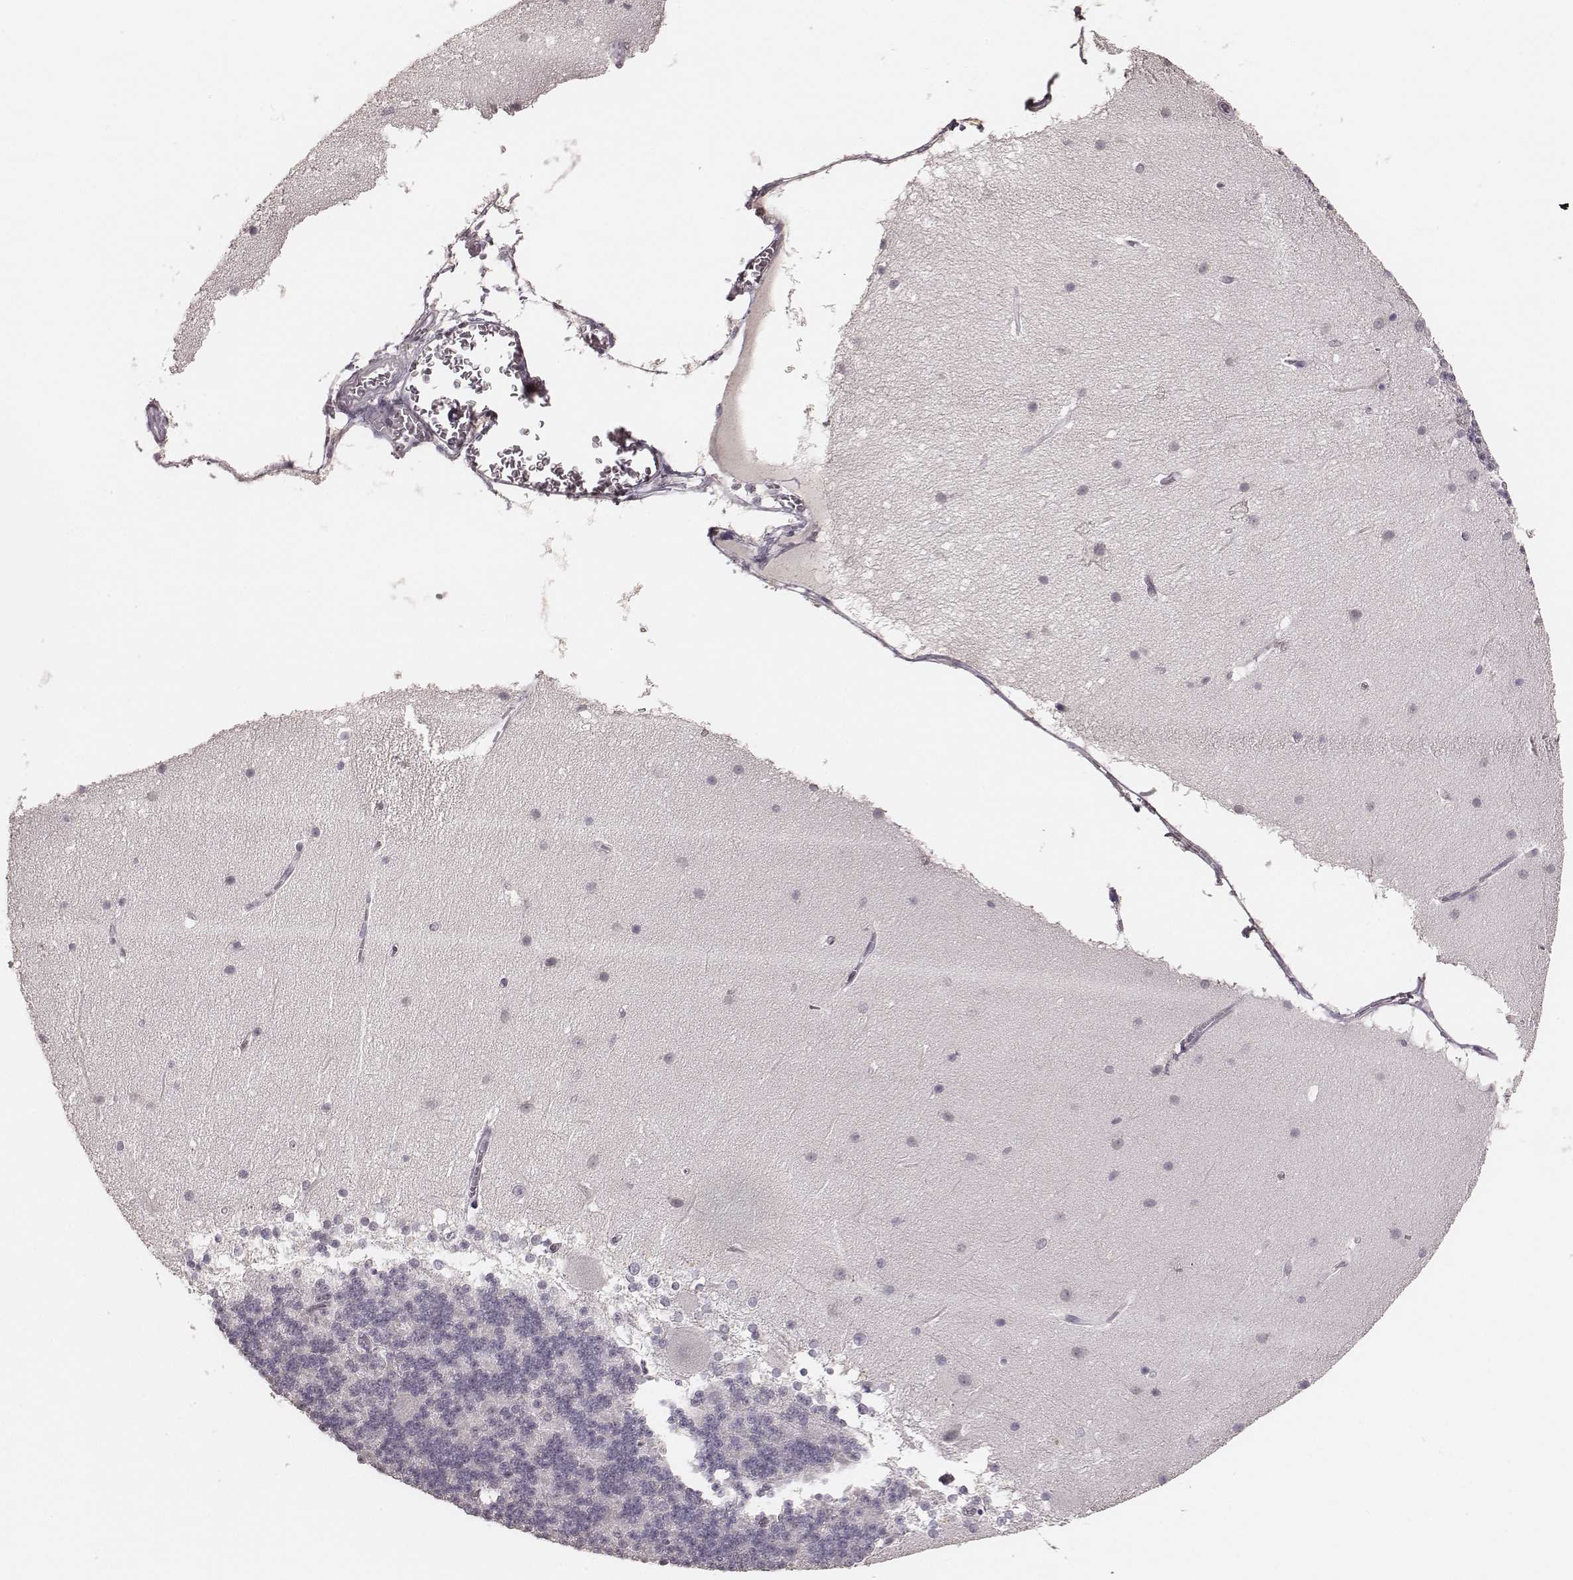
{"staining": {"intensity": "negative", "quantity": "none", "location": "none"}, "tissue": "cerebellum", "cell_type": "Cells in granular layer", "image_type": "normal", "snomed": [{"axis": "morphology", "description": "Normal tissue, NOS"}, {"axis": "topography", "description": "Cerebellum"}], "caption": "Immunohistochemistry (IHC) photomicrograph of benign cerebellum: human cerebellum stained with DAB demonstrates no significant protein positivity in cells in granular layer. (IHC, brightfield microscopy, high magnification).", "gene": "LY6K", "patient": {"sex": "female", "age": 19}}